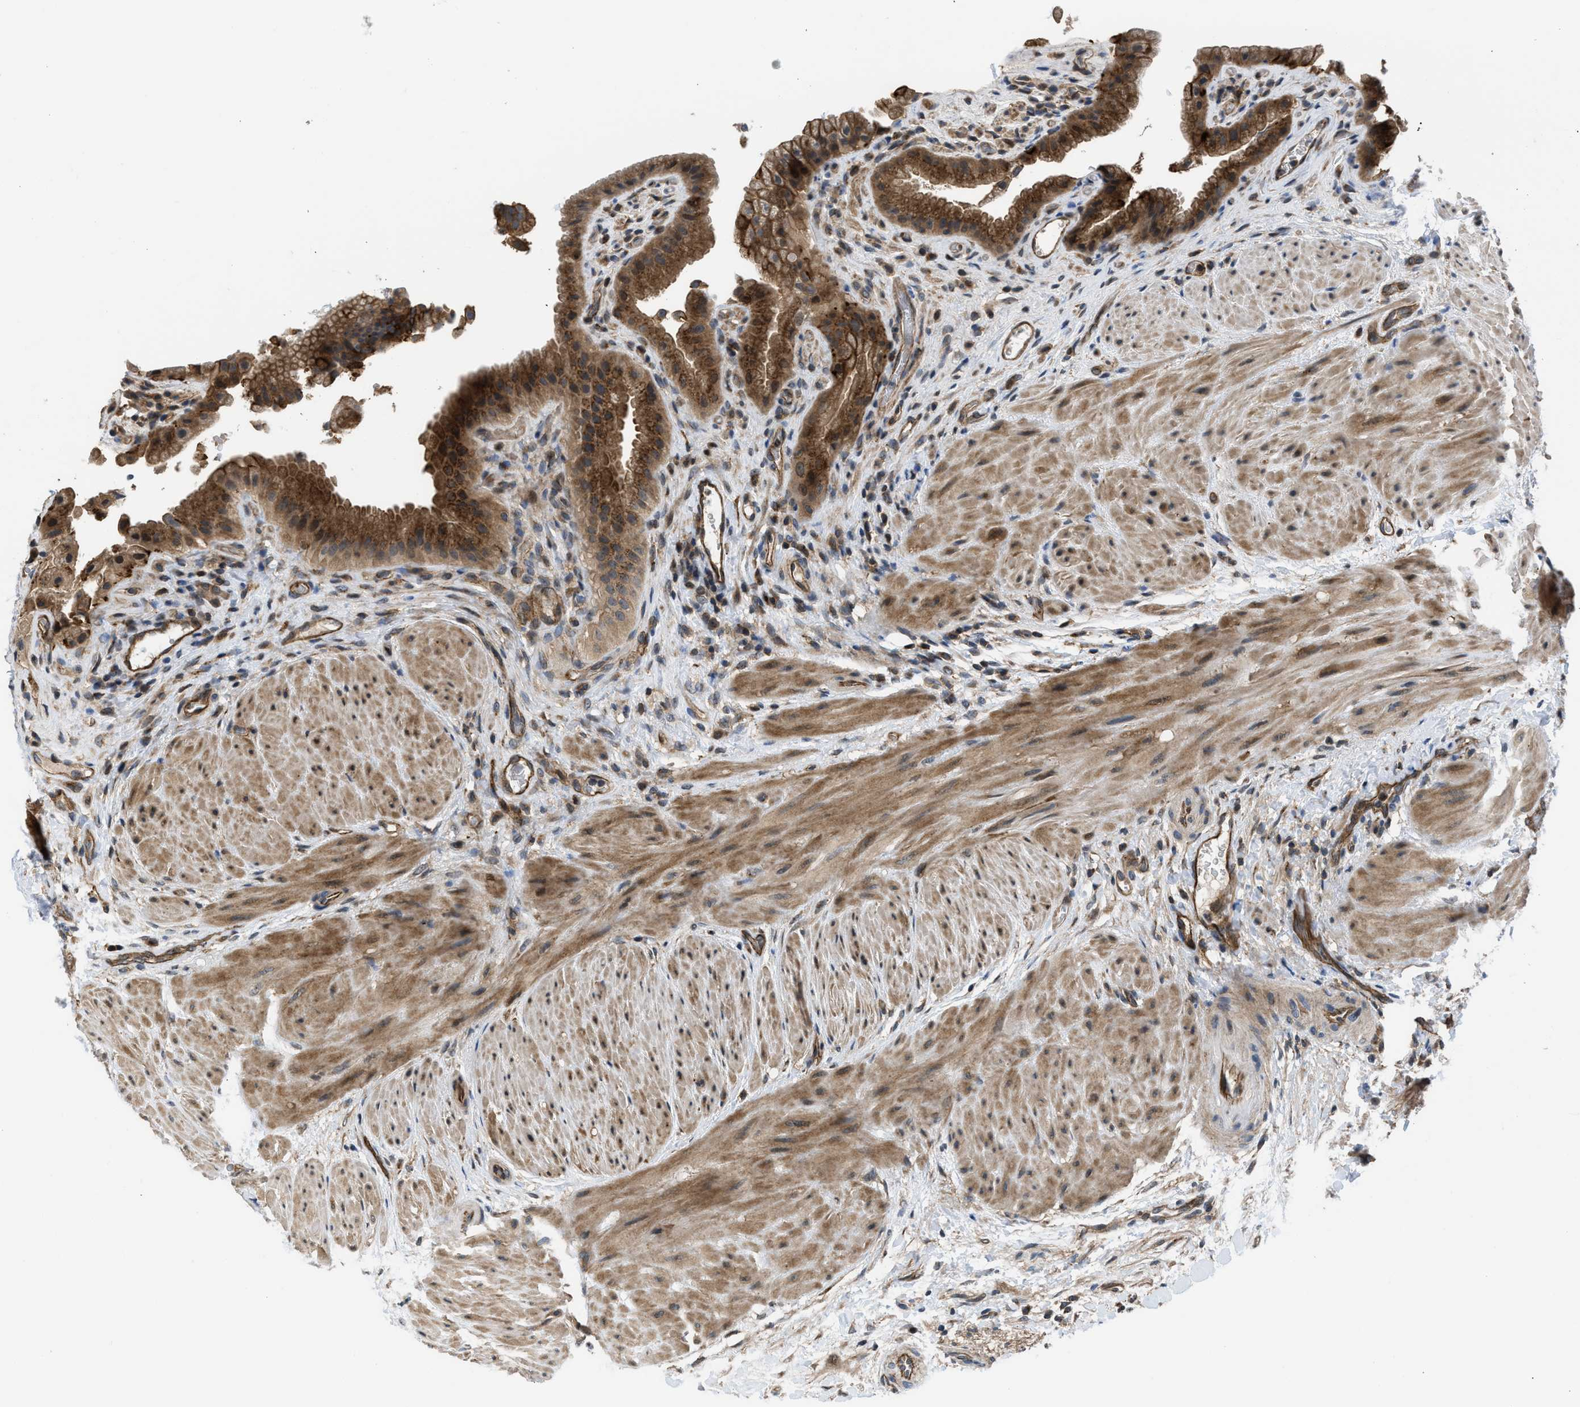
{"staining": {"intensity": "moderate", "quantity": ">75%", "location": "cytoplasmic/membranous,nuclear"}, "tissue": "gallbladder", "cell_type": "Glandular cells", "image_type": "normal", "snomed": [{"axis": "morphology", "description": "Normal tissue, NOS"}, {"axis": "topography", "description": "Gallbladder"}], "caption": "Unremarkable gallbladder shows moderate cytoplasmic/membranous,nuclear expression in approximately >75% of glandular cells.", "gene": "GPATCH2L", "patient": {"sex": "male", "age": 49}}